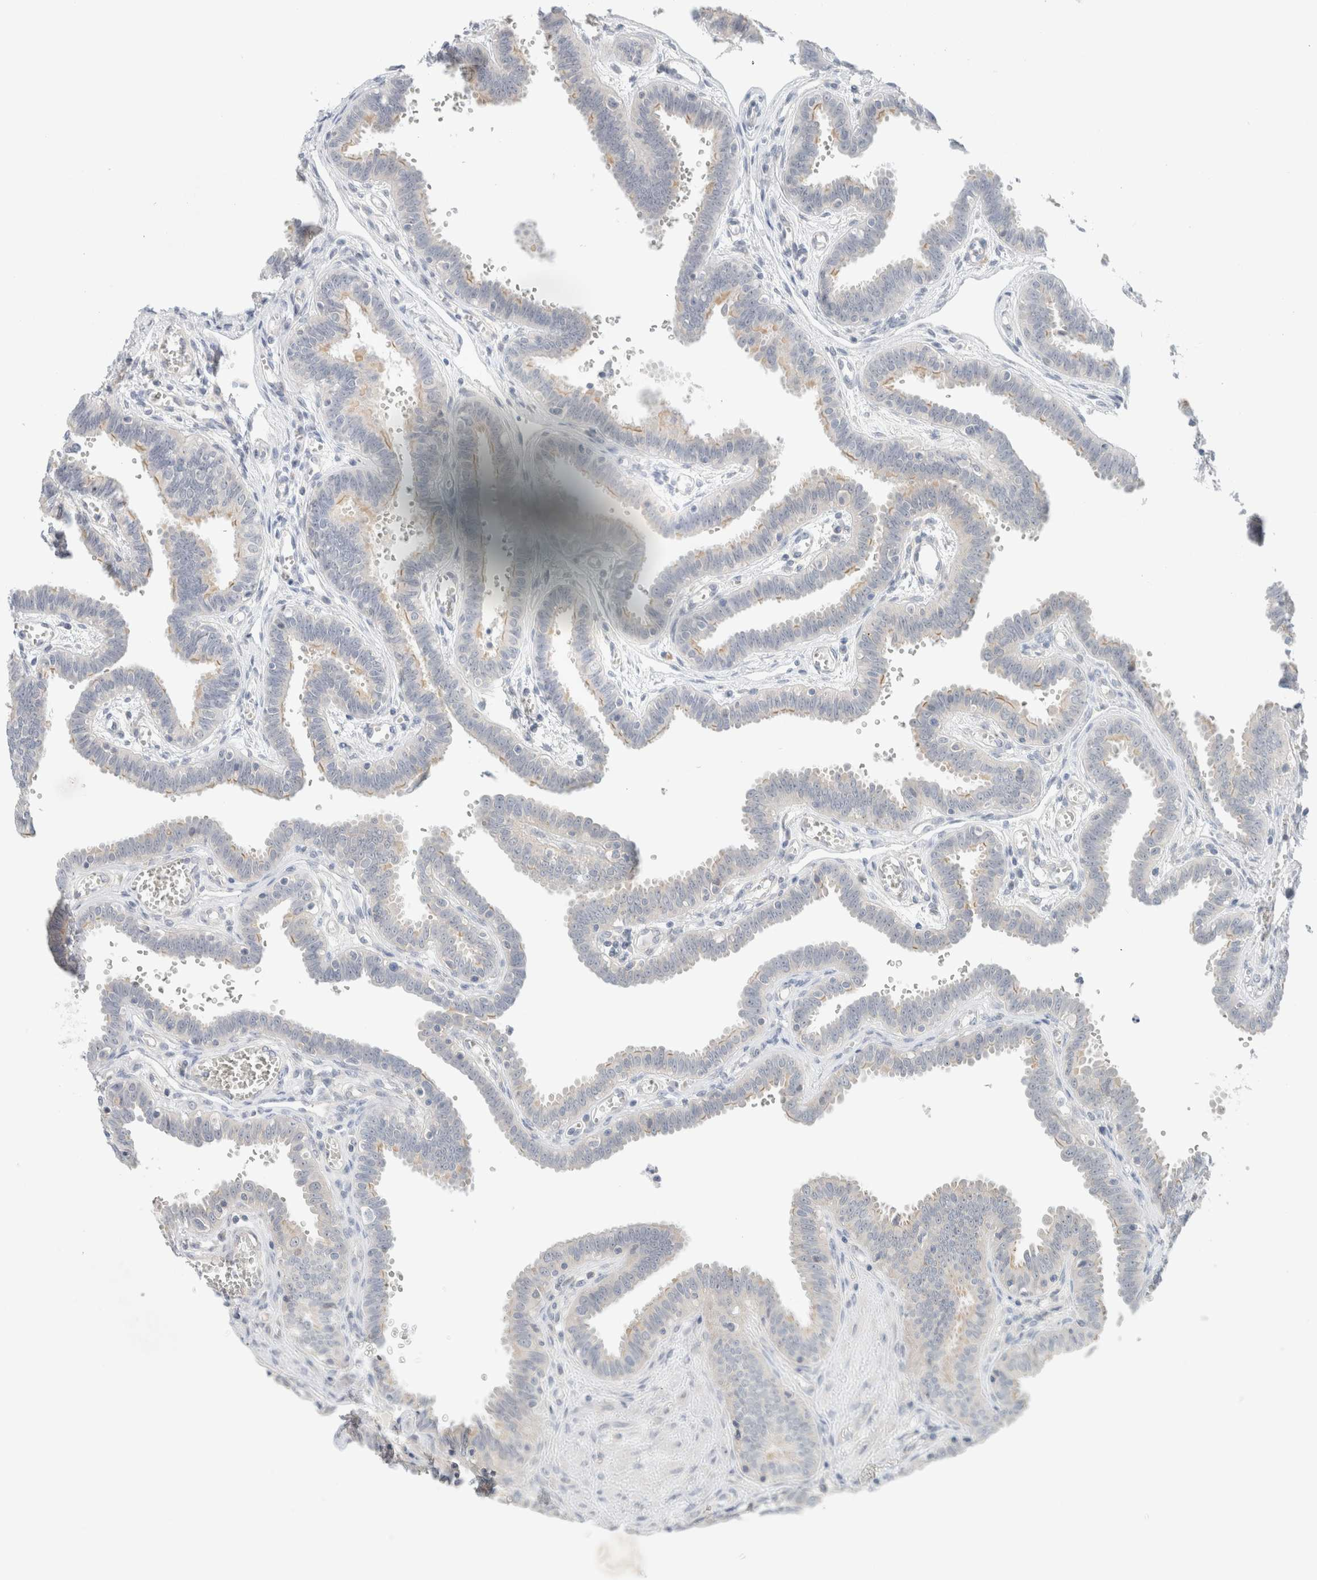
{"staining": {"intensity": "weak", "quantity": "25%-75%", "location": "cytoplasmic/membranous"}, "tissue": "fallopian tube", "cell_type": "Glandular cells", "image_type": "normal", "snomed": [{"axis": "morphology", "description": "Normal tissue, NOS"}, {"axis": "topography", "description": "Fallopian tube"}], "caption": "Immunohistochemical staining of benign fallopian tube shows weak cytoplasmic/membranous protein expression in approximately 25%-75% of glandular cells.", "gene": "SDR16C5", "patient": {"sex": "female", "age": 32}}